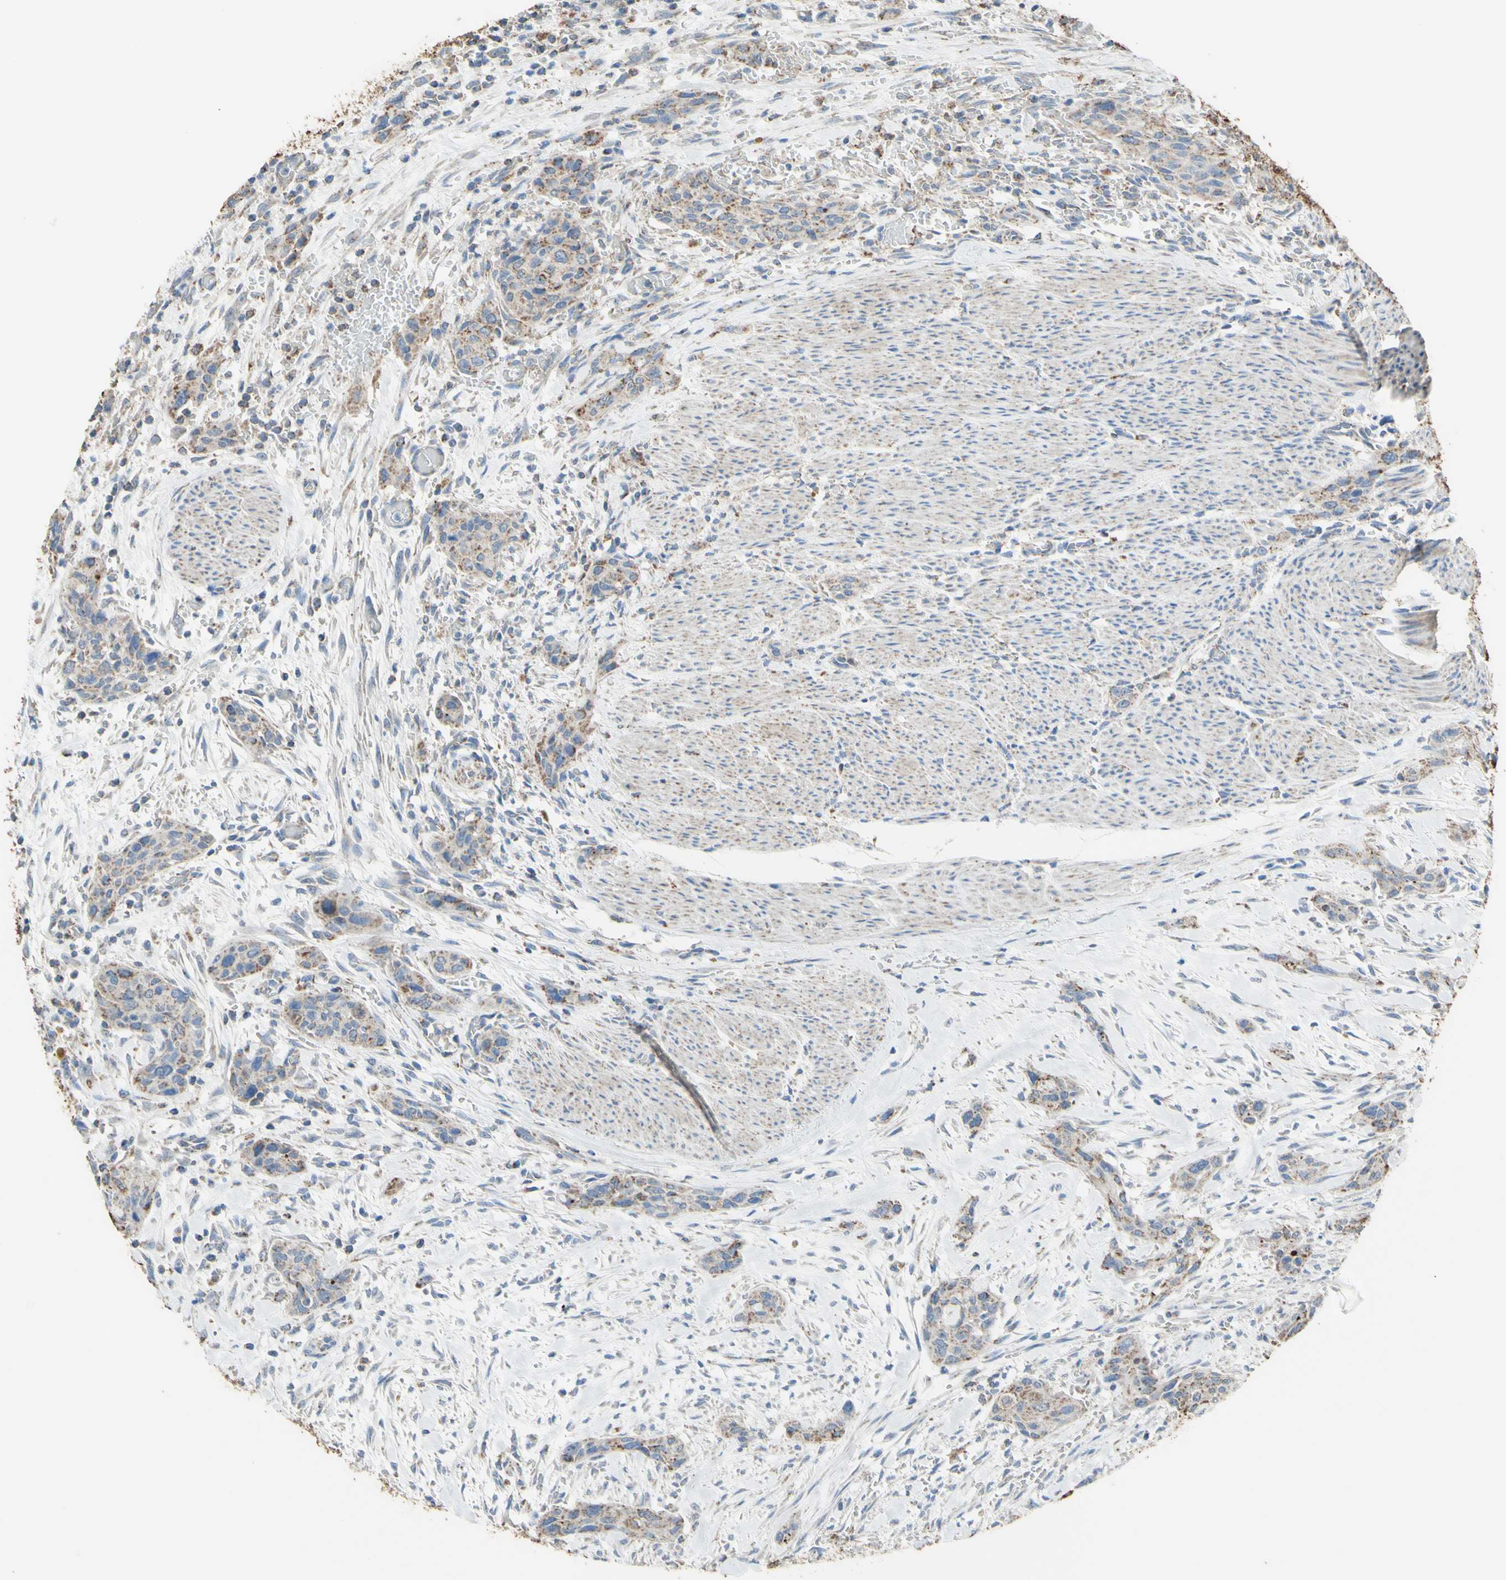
{"staining": {"intensity": "weak", "quantity": ">75%", "location": "cytoplasmic/membranous"}, "tissue": "urothelial cancer", "cell_type": "Tumor cells", "image_type": "cancer", "snomed": [{"axis": "morphology", "description": "Urothelial carcinoma, High grade"}, {"axis": "topography", "description": "Urinary bladder"}], "caption": "Weak cytoplasmic/membranous expression is seen in about >75% of tumor cells in urothelial cancer.", "gene": "CMKLR2", "patient": {"sex": "male", "age": 35}}